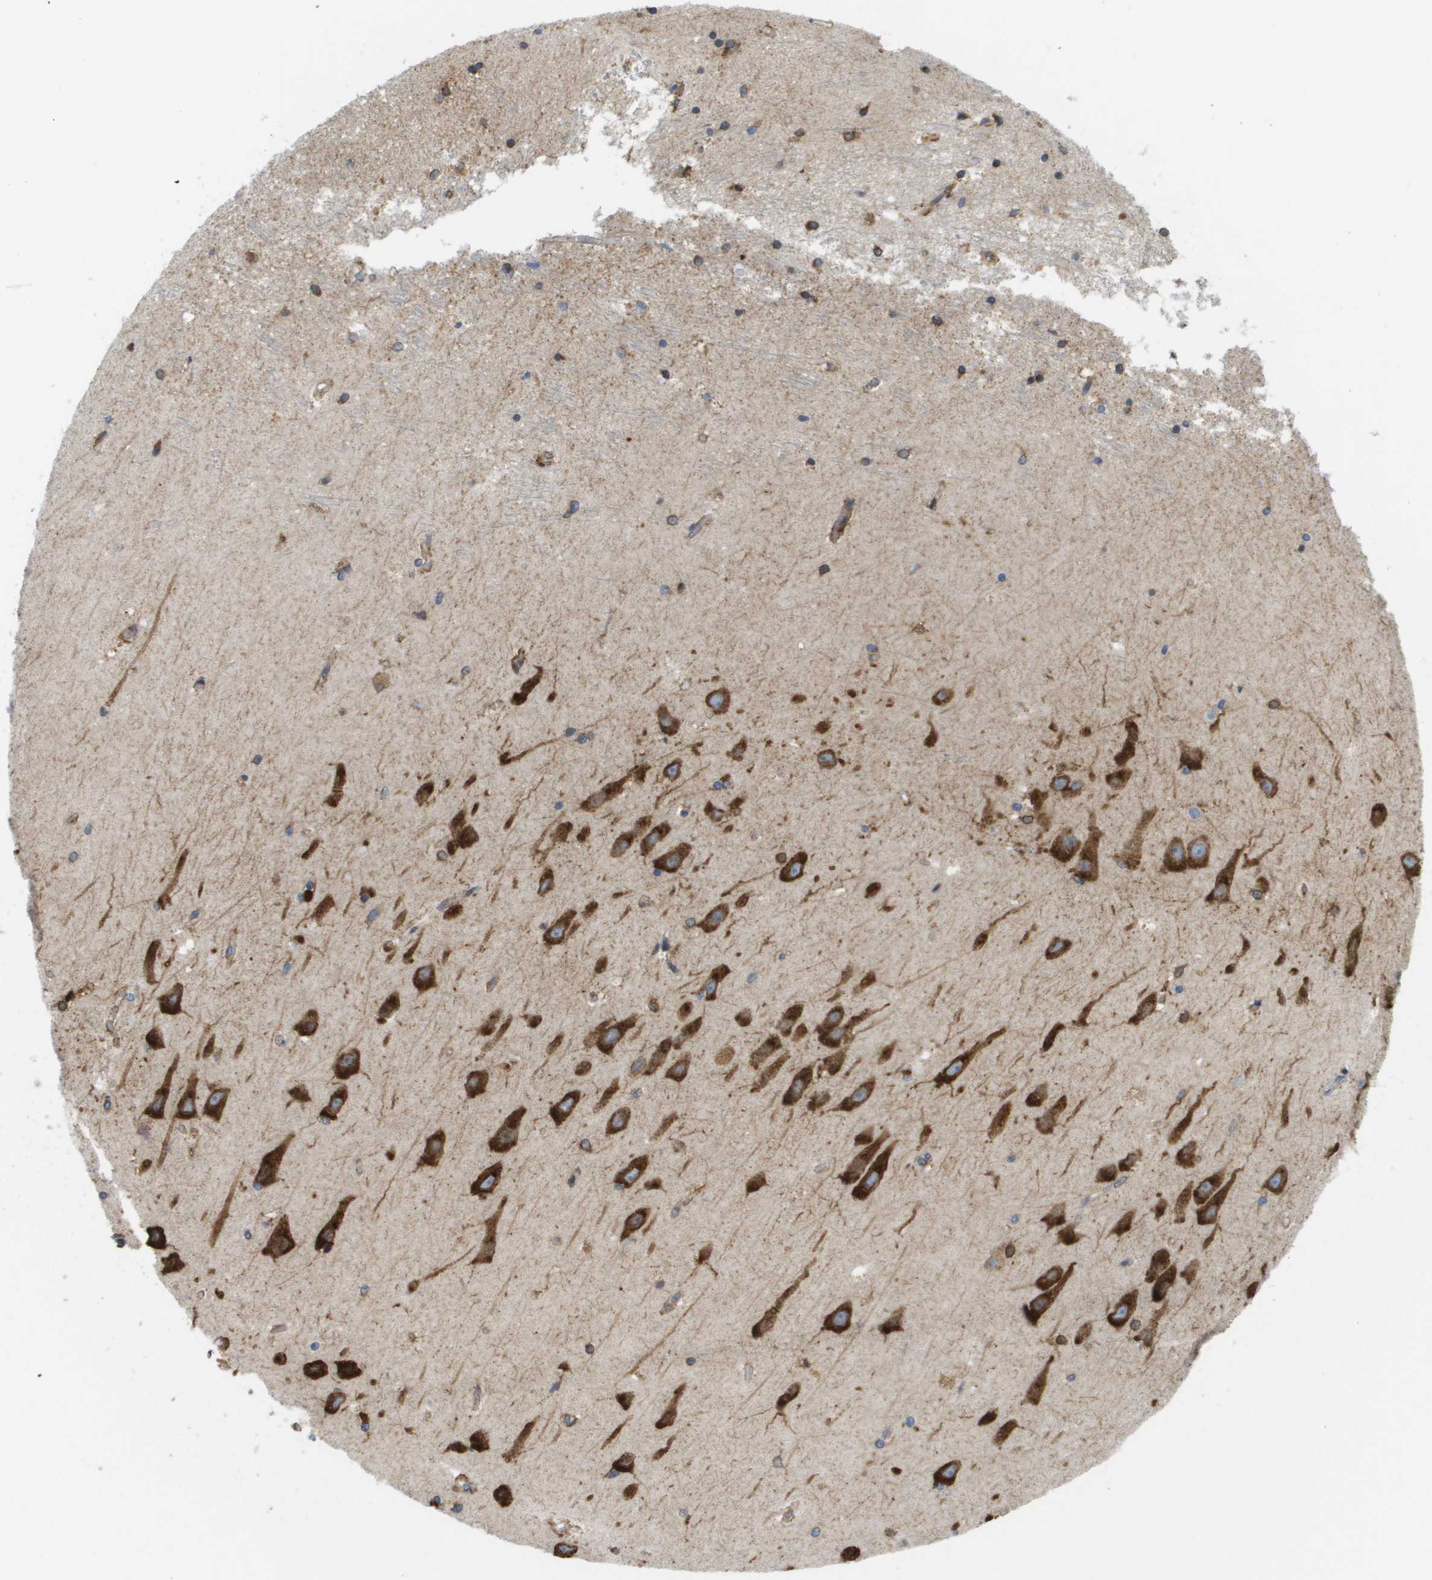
{"staining": {"intensity": "moderate", "quantity": "25%-75%", "location": "cytoplasmic/membranous"}, "tissue": "hippocampus", "cell_type": "Glial cells", "image_type": "normal", "snomed": [{"axis": "morphology", "description": "Normal tissue, NOS"}, {"axis": "topography", "description": "Hippocampus"}], "caption": "Hippocampus stained with DAB IHC demonstrates medium levels of moderate cytoplasmic/membranous positivity in approximately 25%-75% of glial cells.", "gene": "ST3GAL2", "patient": {"sex": "male", "age": 45}}